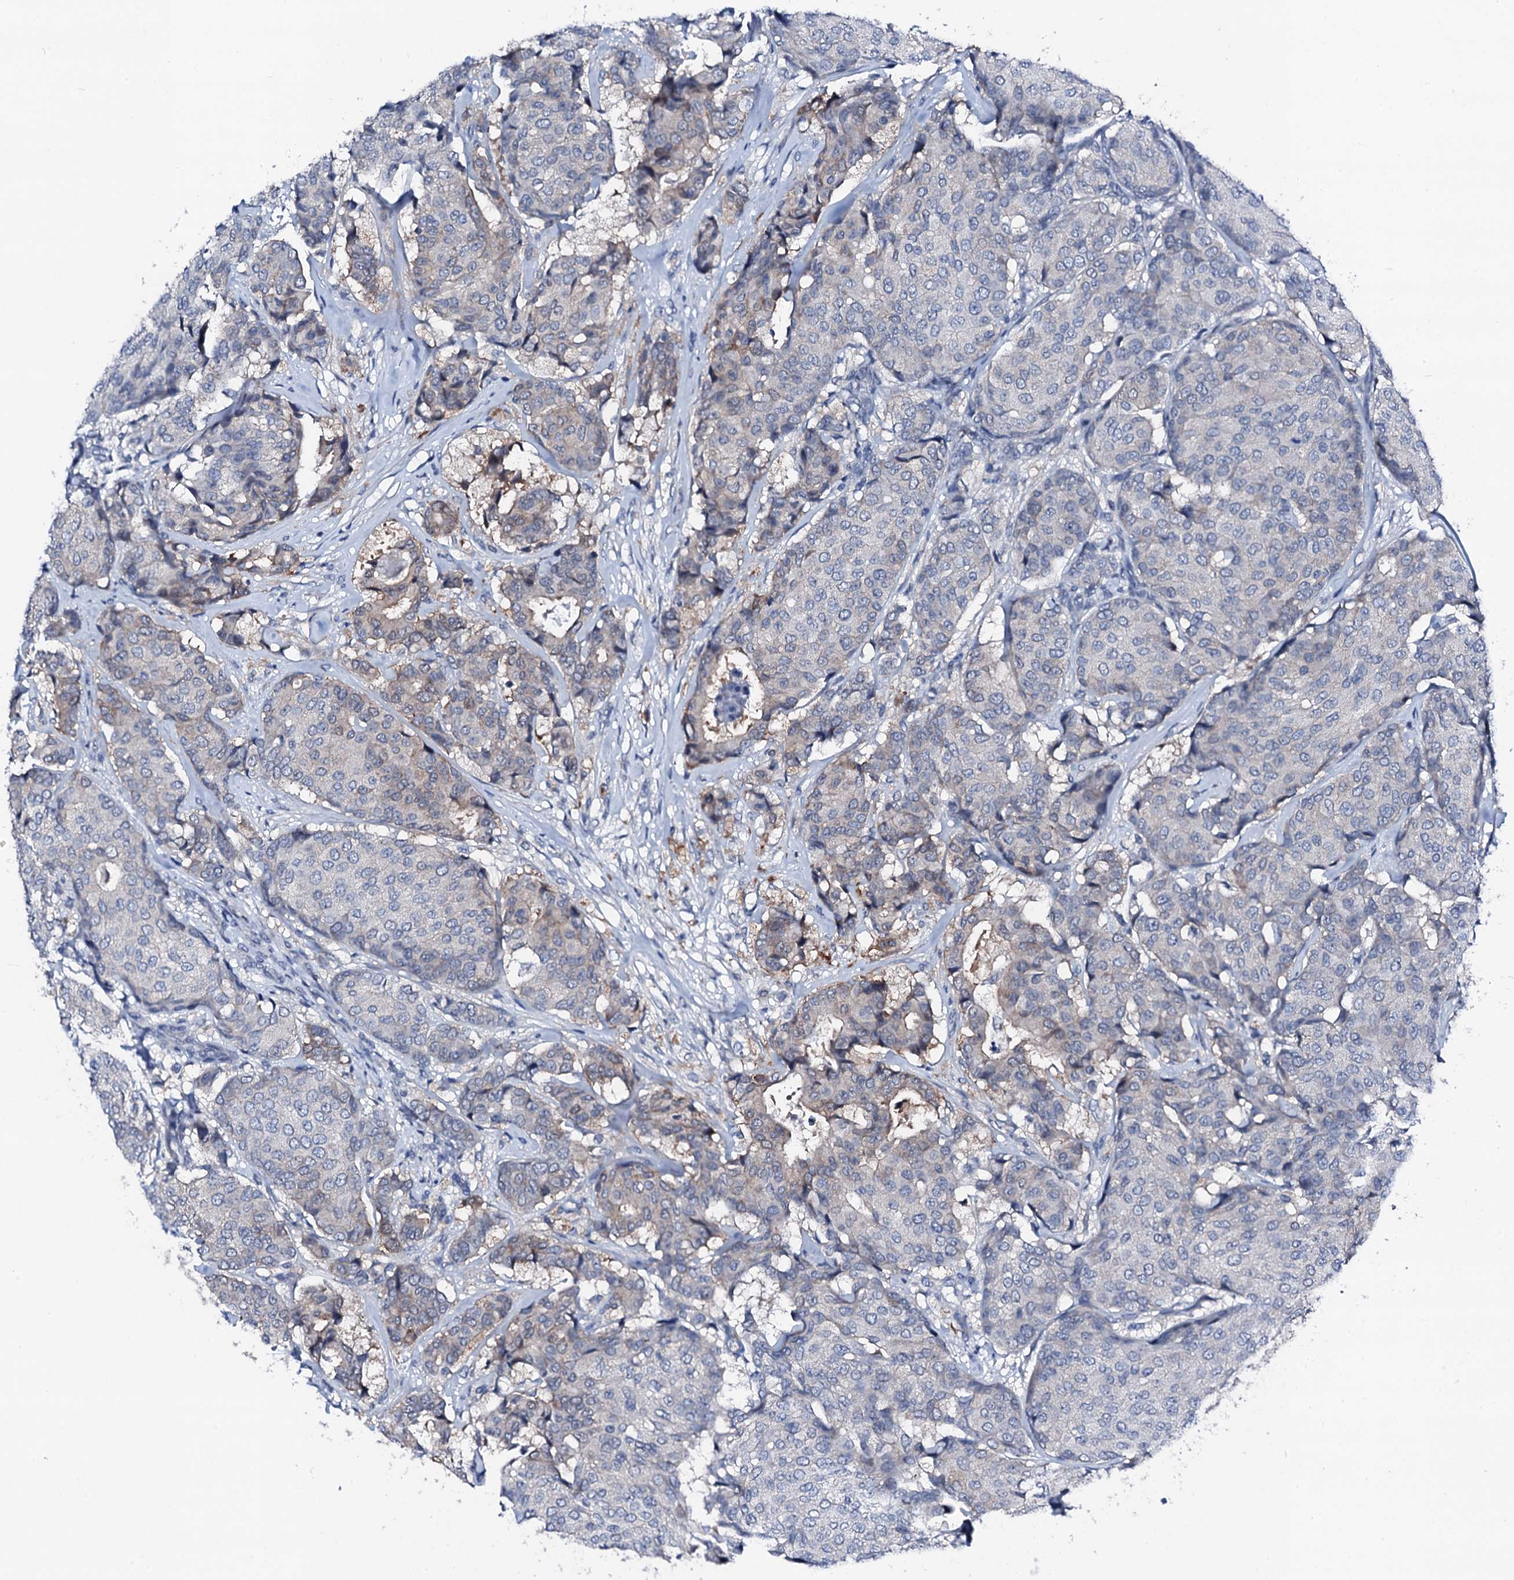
{"staining": {"intensity": "weak", "quantity": "<25%", "location": "cytoplasmic/membranous"}, "tissue": "breast cancer", "cell_type": "Tumor cells", "image_type": "cancer", "snomed": [{"axis": "morphology", "description": "Duct carcinoma"}, {"axis": "topography", "description": "Breast"}], "caption": "A micrograph of breast cancer (infiltrating ductal carcinoma) stained for a protein shows no brown staining in tumor cells. (DAB (3,3'-diaminobenzidine) immunohistochemistry (IHC) with hematoxylin counter stain).", "gene": "TRAFD1", "patient": {"sex": "female", "age": 75}}